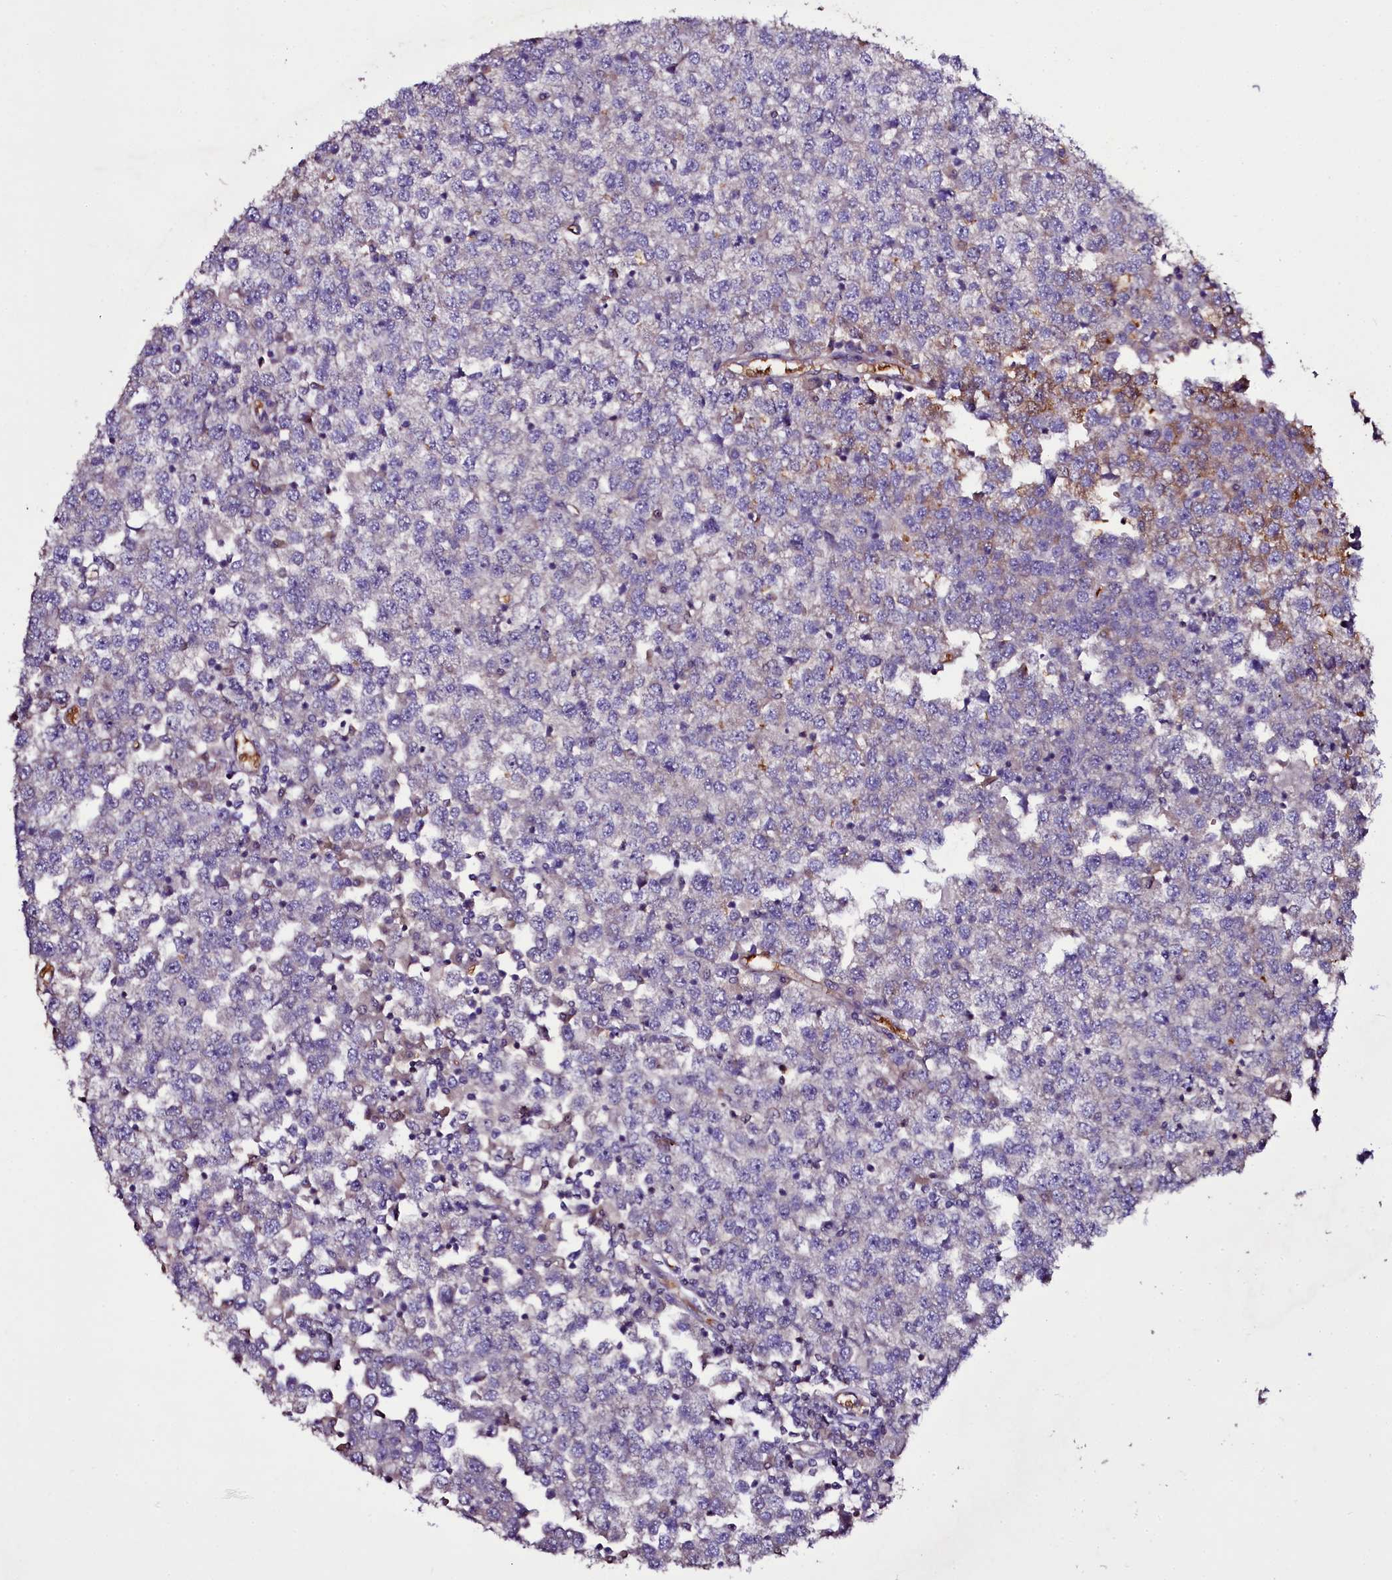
{"staining": {"intensity": "negative", "quantity": "none", "location": "none"}, "tissue": "testis cancer", "cell_type": "Tumor cells", "image_type": "cancer", "snomed": [{"axis": "morphology", "description": "Seminoma, NOS"}, {"axis": "topography", "description": "Testis"}], "caption": "There is no significant positivity in tumor cells of testis cancer.", "gene": "MEX3C", "patient": {"sex": "male", "age": 65}}